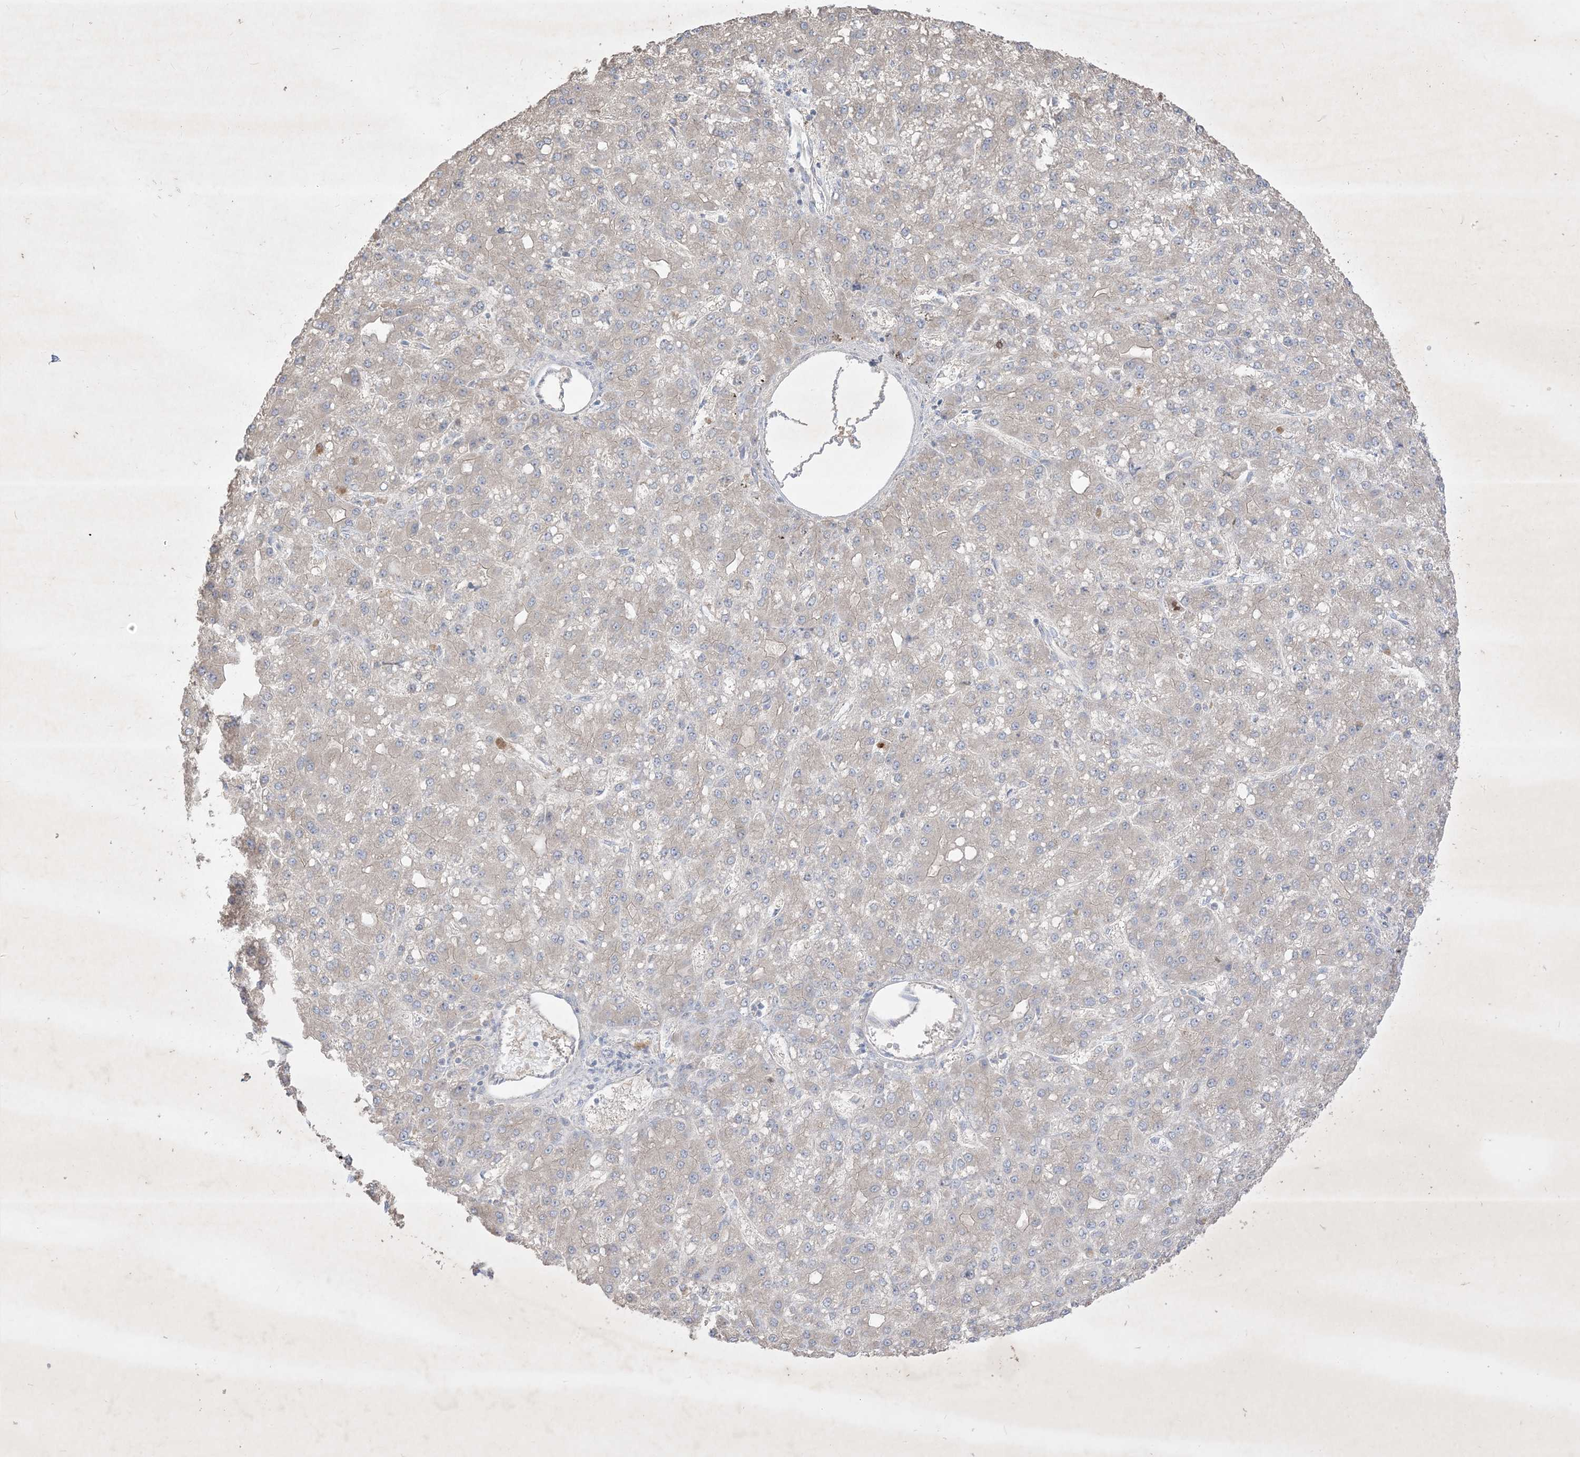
{"staining": {"intensity": "negative", "quantity": "none", "location": "none"}, "tissue": "liver cancer", "cell_type": "Tumor cells", "image_type": "cancer", "snomed": [{"axis": "morphology", "description": "Carcinoma, Hepatocellular, NOS"}, {"axis": "topography", "description": "Liver"}], "caption": "Tumor cells show no significant expression in liver hepatocellular carcinoma.", "gene": "PLEKHA3", "patient": {"sex": "male", "age": 67}}